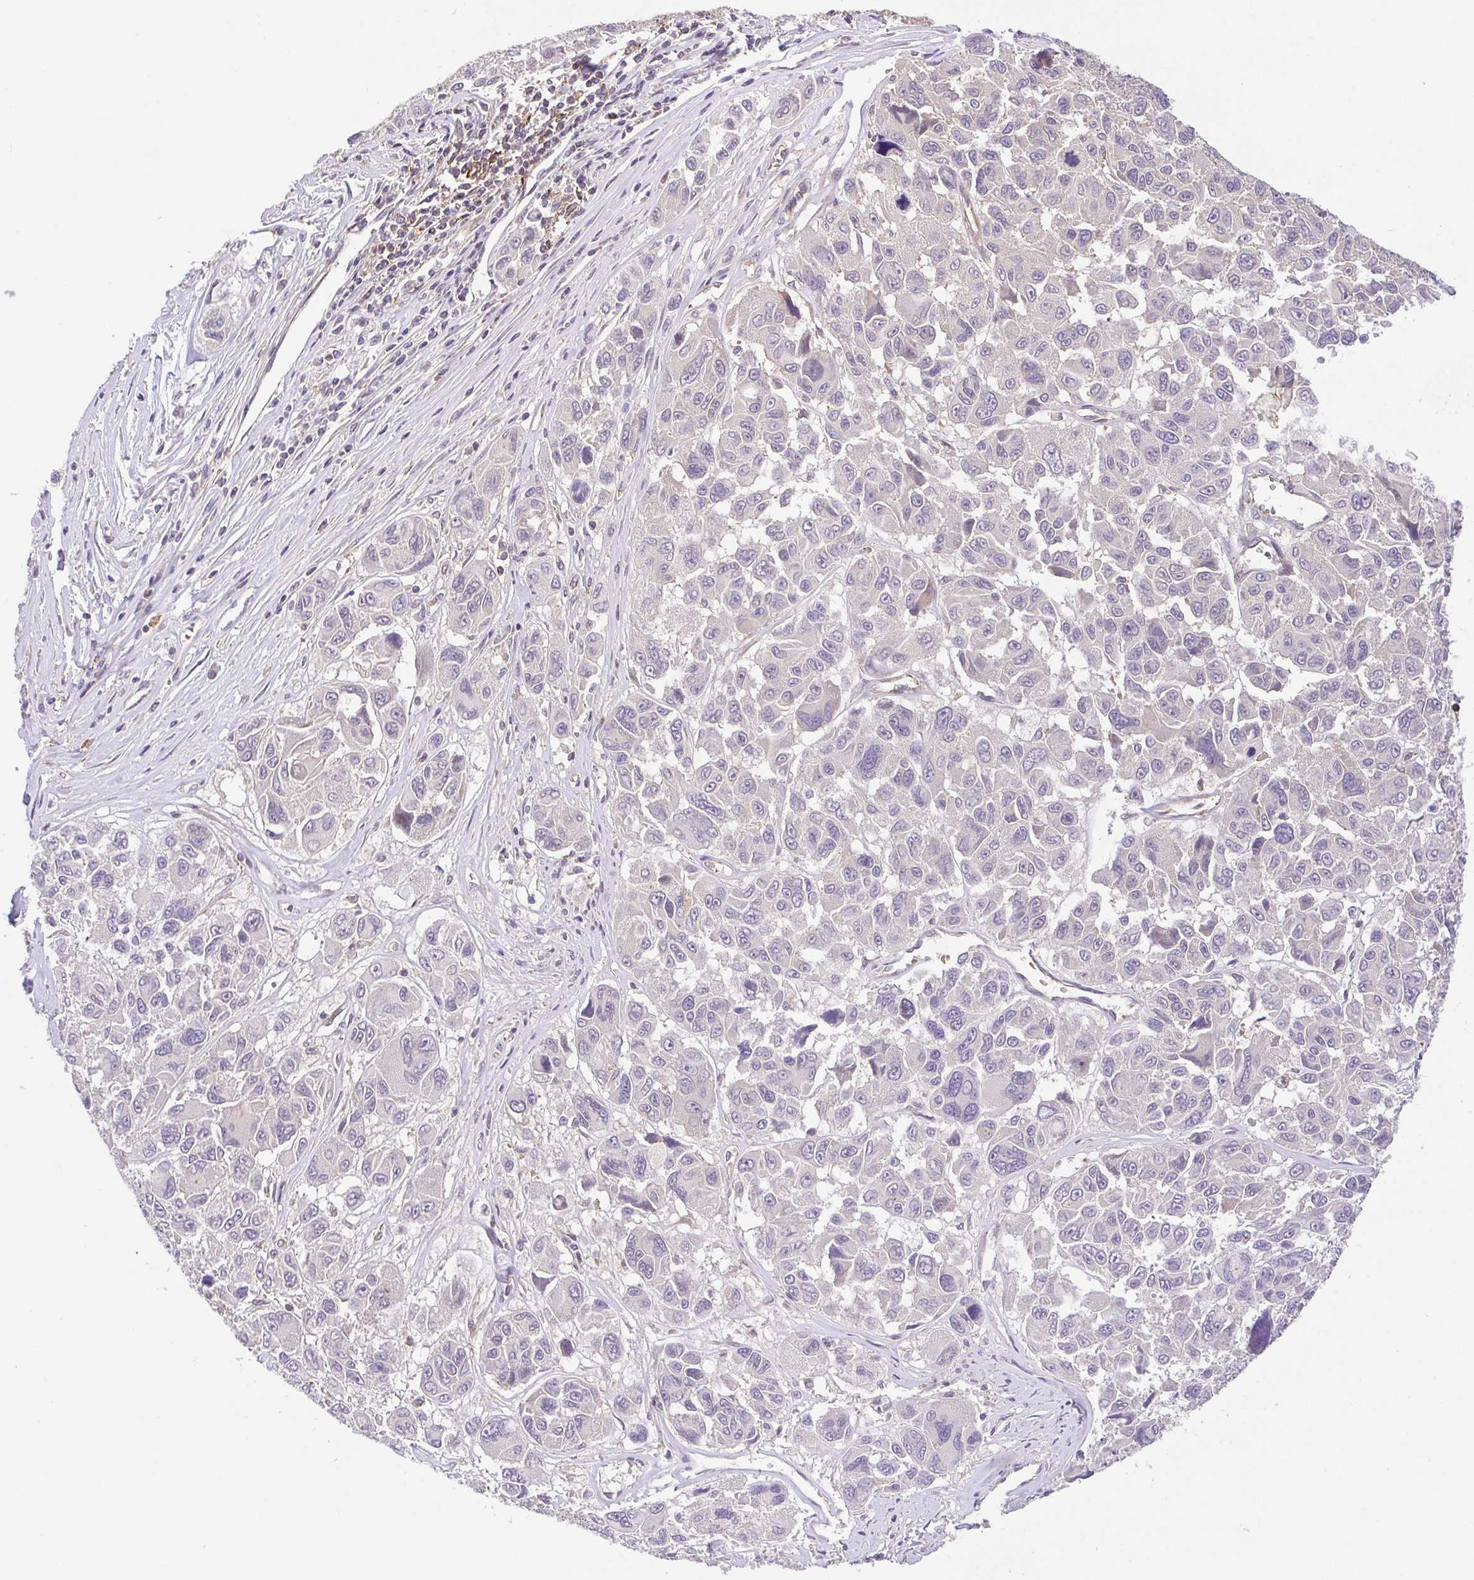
{"staining": {"intensity": "negative", "quantity": "none", "location": "none"}, "tissue": "melanoma", "cell_type": "Tumor cells", "image_type": "cancer", "snomed": [{"axis": "morphology", "description": "Malignant melanoma, NOS"}, {"axis": "topography", "description": "Skin"}], "caption": "There is no significant positivity in tumor cells of malignant melanoma.", "gene": "IDE", "patient": {"sex": "female", "age": 66}}